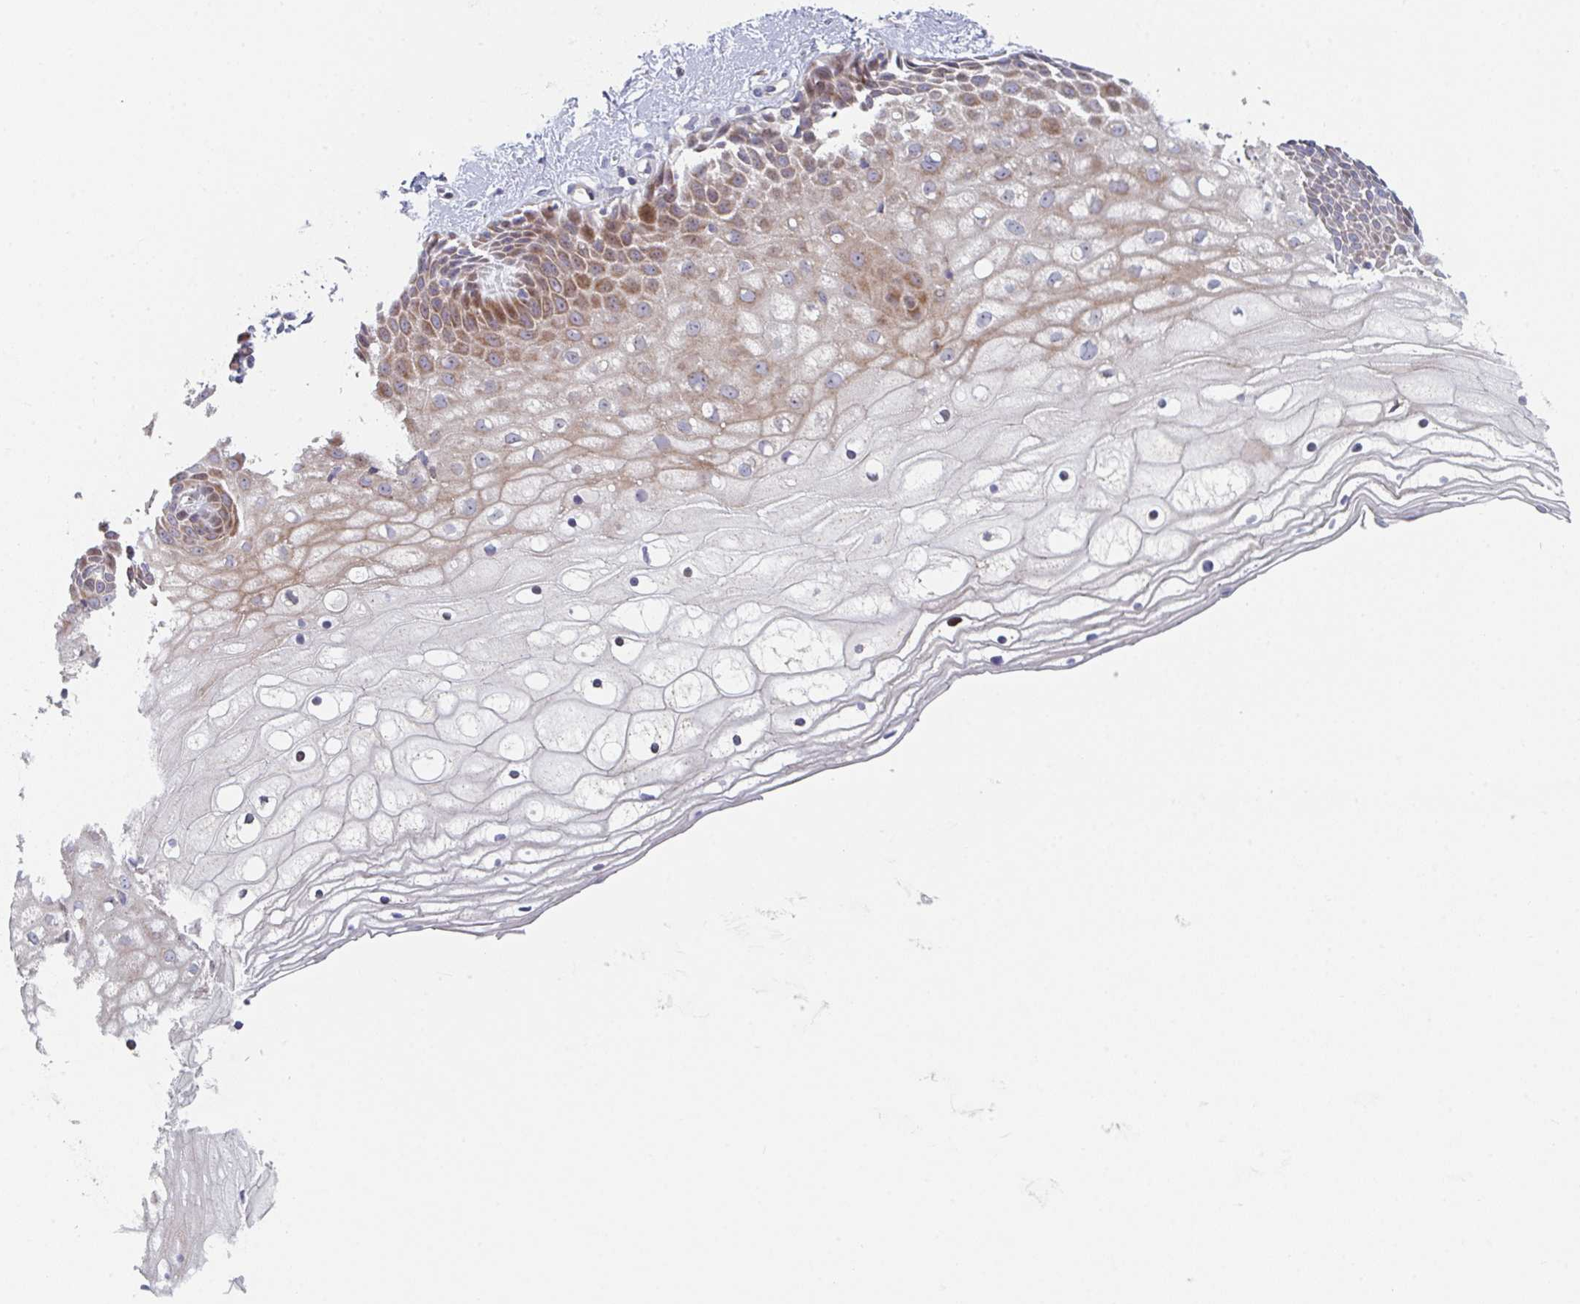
{"staining": {"intensity": "moderate", "quantity": ">75%", "location": "cytoplasmic/membranous"}, "tissue": "cervix", "cell_type": "Glandular cells", "image_type": "normal", "snomed": [{"axis": "morphology", "description": "Normal tissue, NOS"}, {"axis": "topography", "description": "Cervix"}], "caption": "Immunohistochemistry (IHC) micrograph of unremarkable cervix stained for a protein (brown), which shows medium levels of moderate cytoplasmic/membranous positivity in about >75% of glandular cells.", "gene": "ZNF644", "patient": {"sex": "female", "age": 36}}